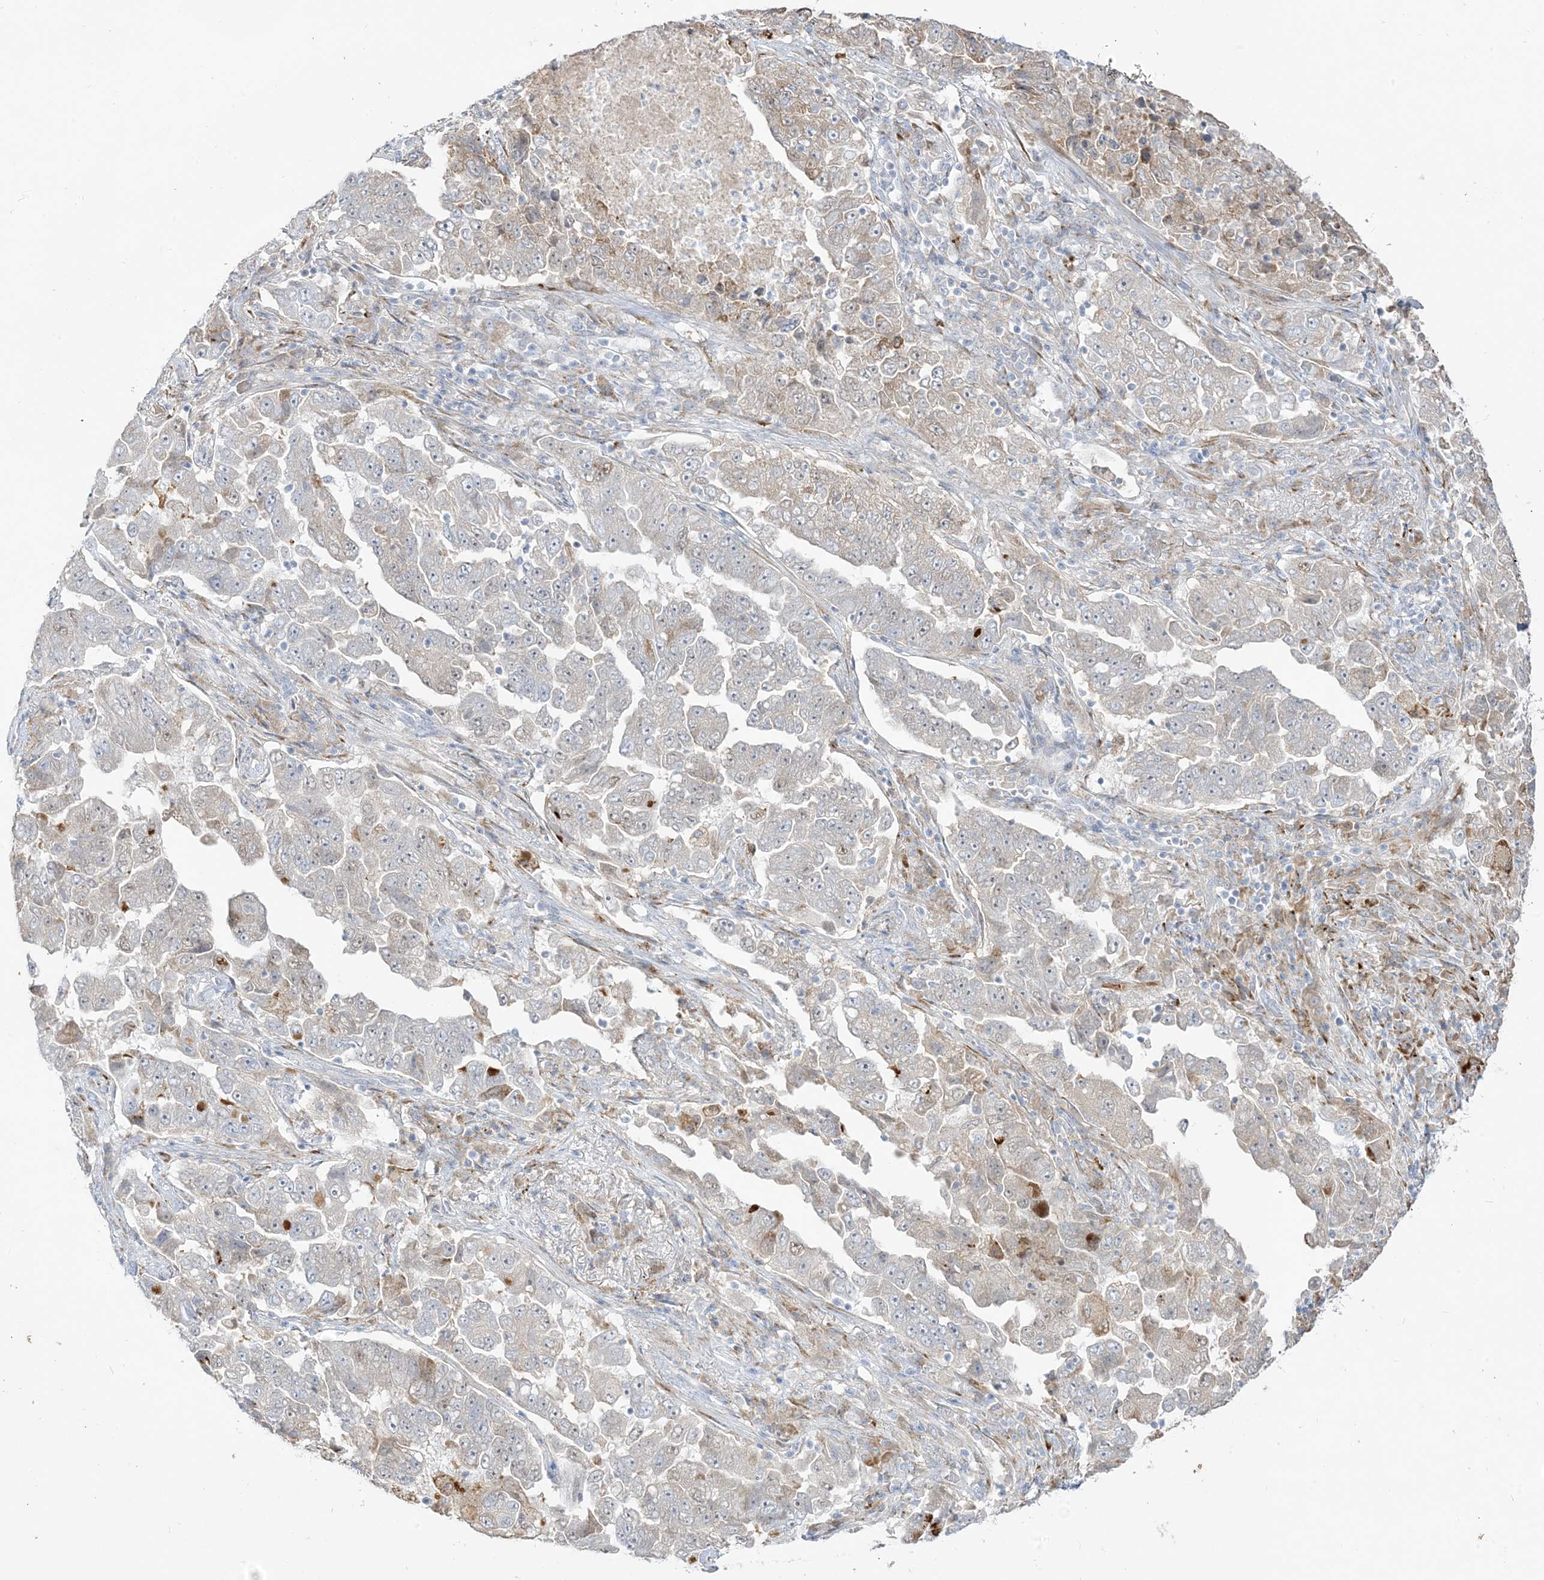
{"staining": {"intensity": "weak", "quantity": "<25%", "location": "cytoplasmic/membranous"}, "tissue": "lung cancer", "cell_type": "Tumor cells", "image_type": "cancer", "snomed": [{"axis": "morphology", "description": "Adenocarcinoma, NOS"}, {"axis": "topography", "description": "Lung"}], "caption": "Lung cancer was stained to show a protein in brown. There is no significant positivity in tumor cells.", "gene": "LOXL3", "patient": {"sex": "female", "age": 51}}